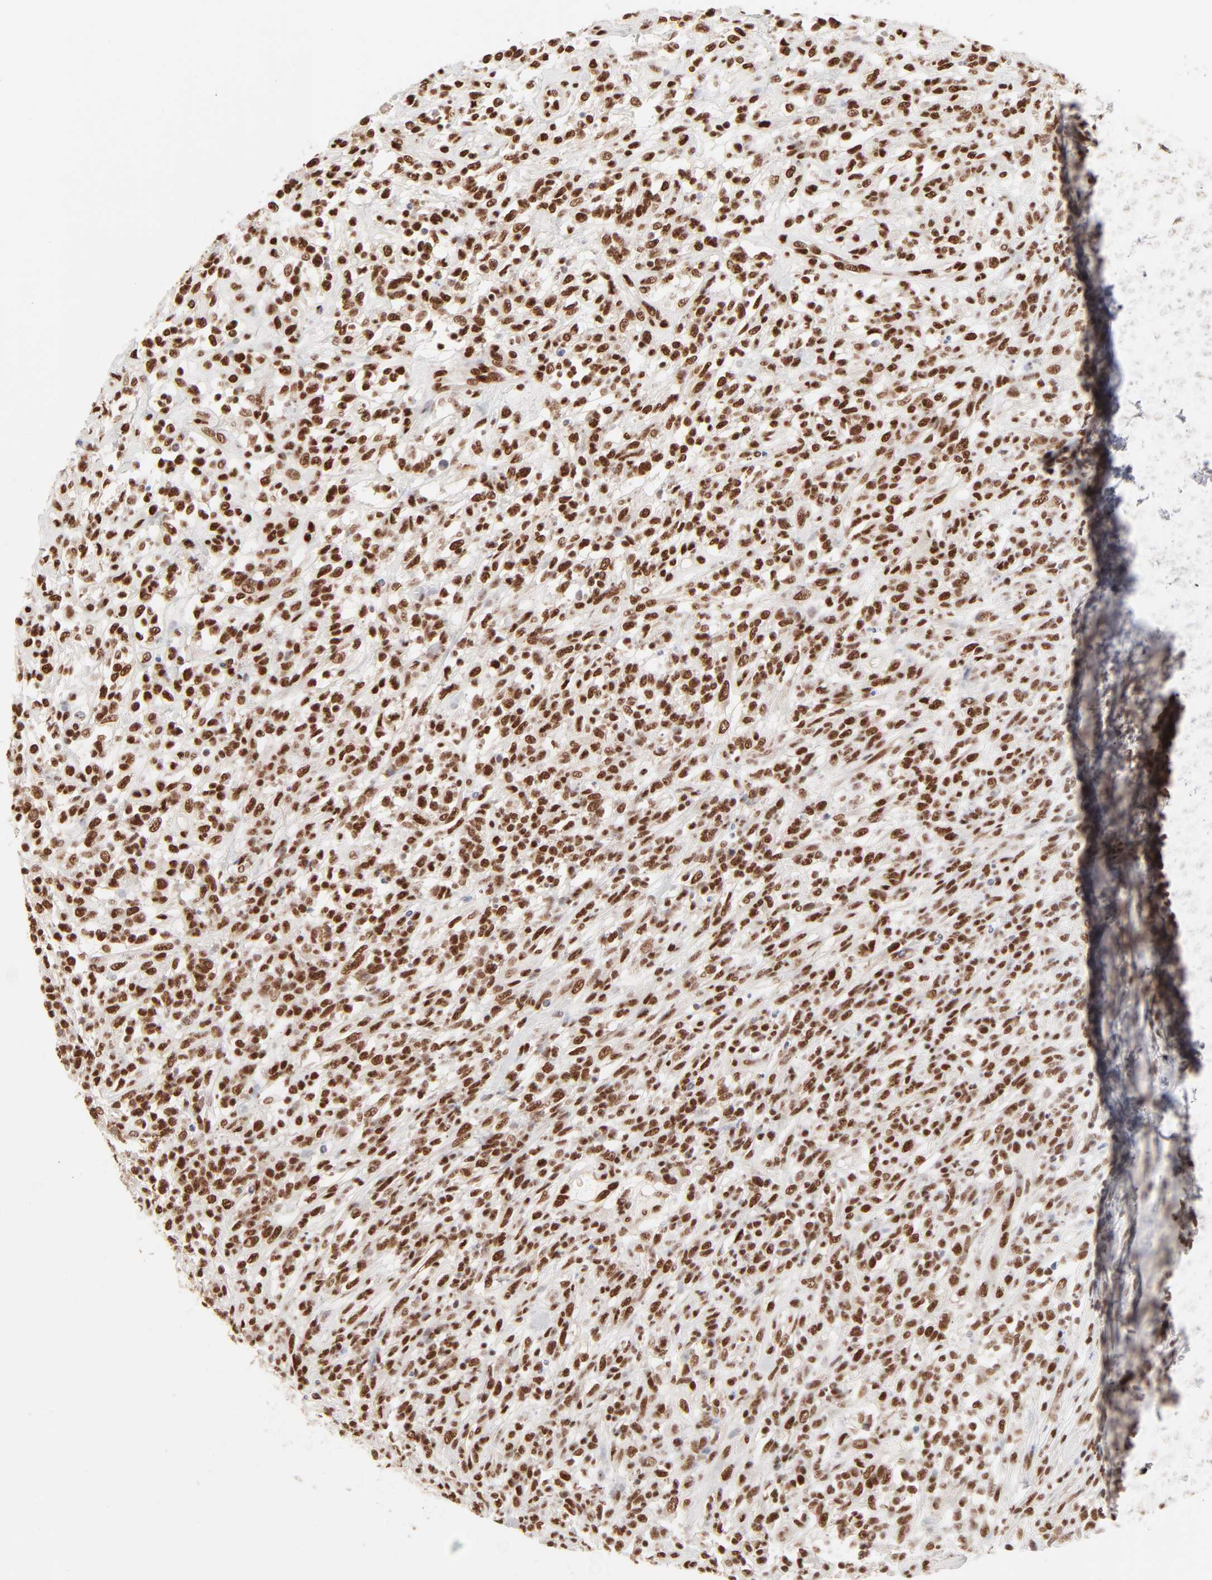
{"staining": {"intensity": "strong", "quantity": ">75%", "location": "nuclear"}, "tissue": "lymphoma", "cell_type": "Tumor cells", "image_type": "cancer", "snomed": [{"axis": "morphology", "description": "Malignant lymphoma, non-Hodgkin's type, High grade"}, {"axis": "topography", "description": "Lymph node"}], "caption": "Lymphoma stained with a protein marker demonstrates strong staining in tumor cells.", "gene": "TARDBP", "patient": {"sex": "female", "age": 73}}